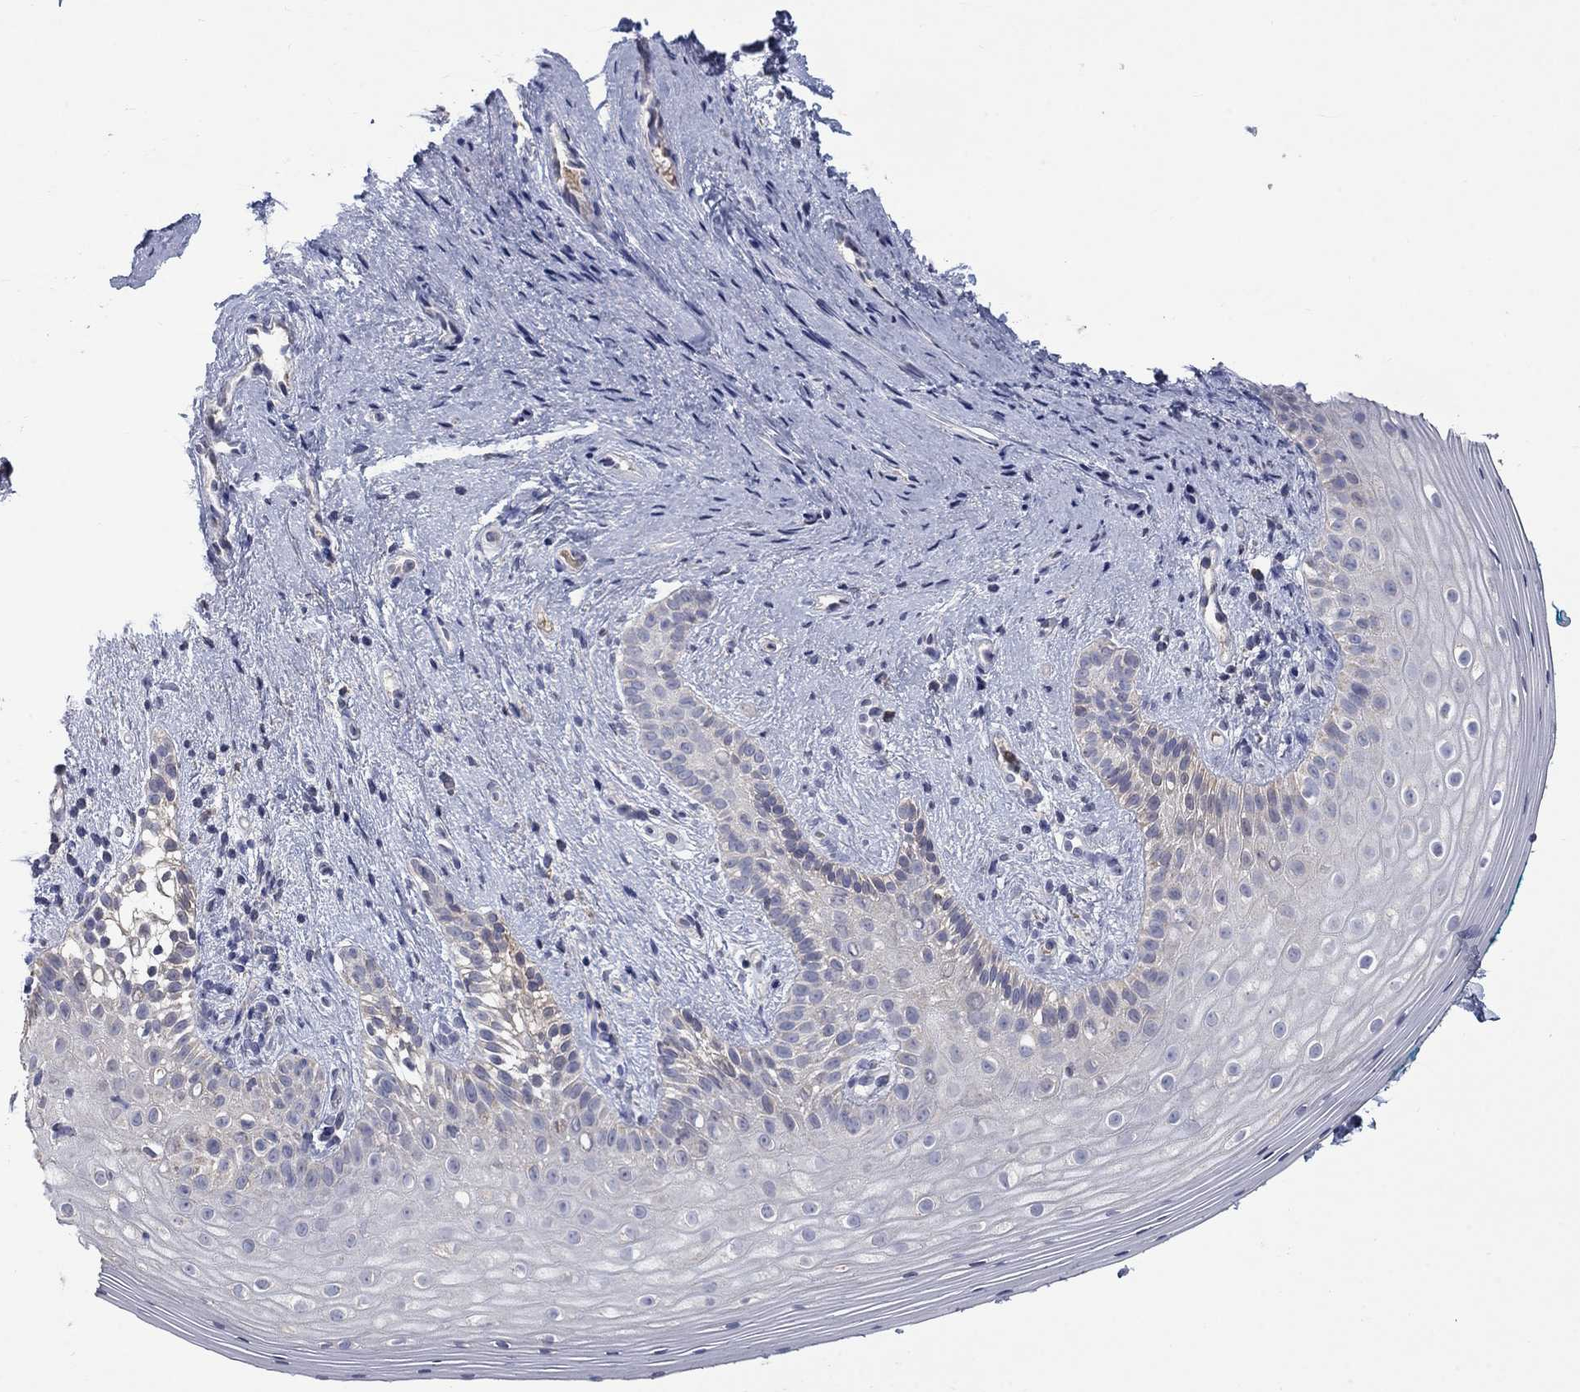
{"staining": {"intensity": "negative", "quantity": "none", "location": "none"}, "tissue": "vagina", "cell_type": "Squamous epithelial cells", "image_type": "normal", "snomed": [{"axis": "morphology", "description": "Normal tissue, NOS"}, {"axis": "topography", "description": "Vagina"}], "caption": "A histopathology image of human vagina is negative for staining in squamous epithelial cells.", "gene": "FRK", "patient": {"sex": "female", "age": 47}}